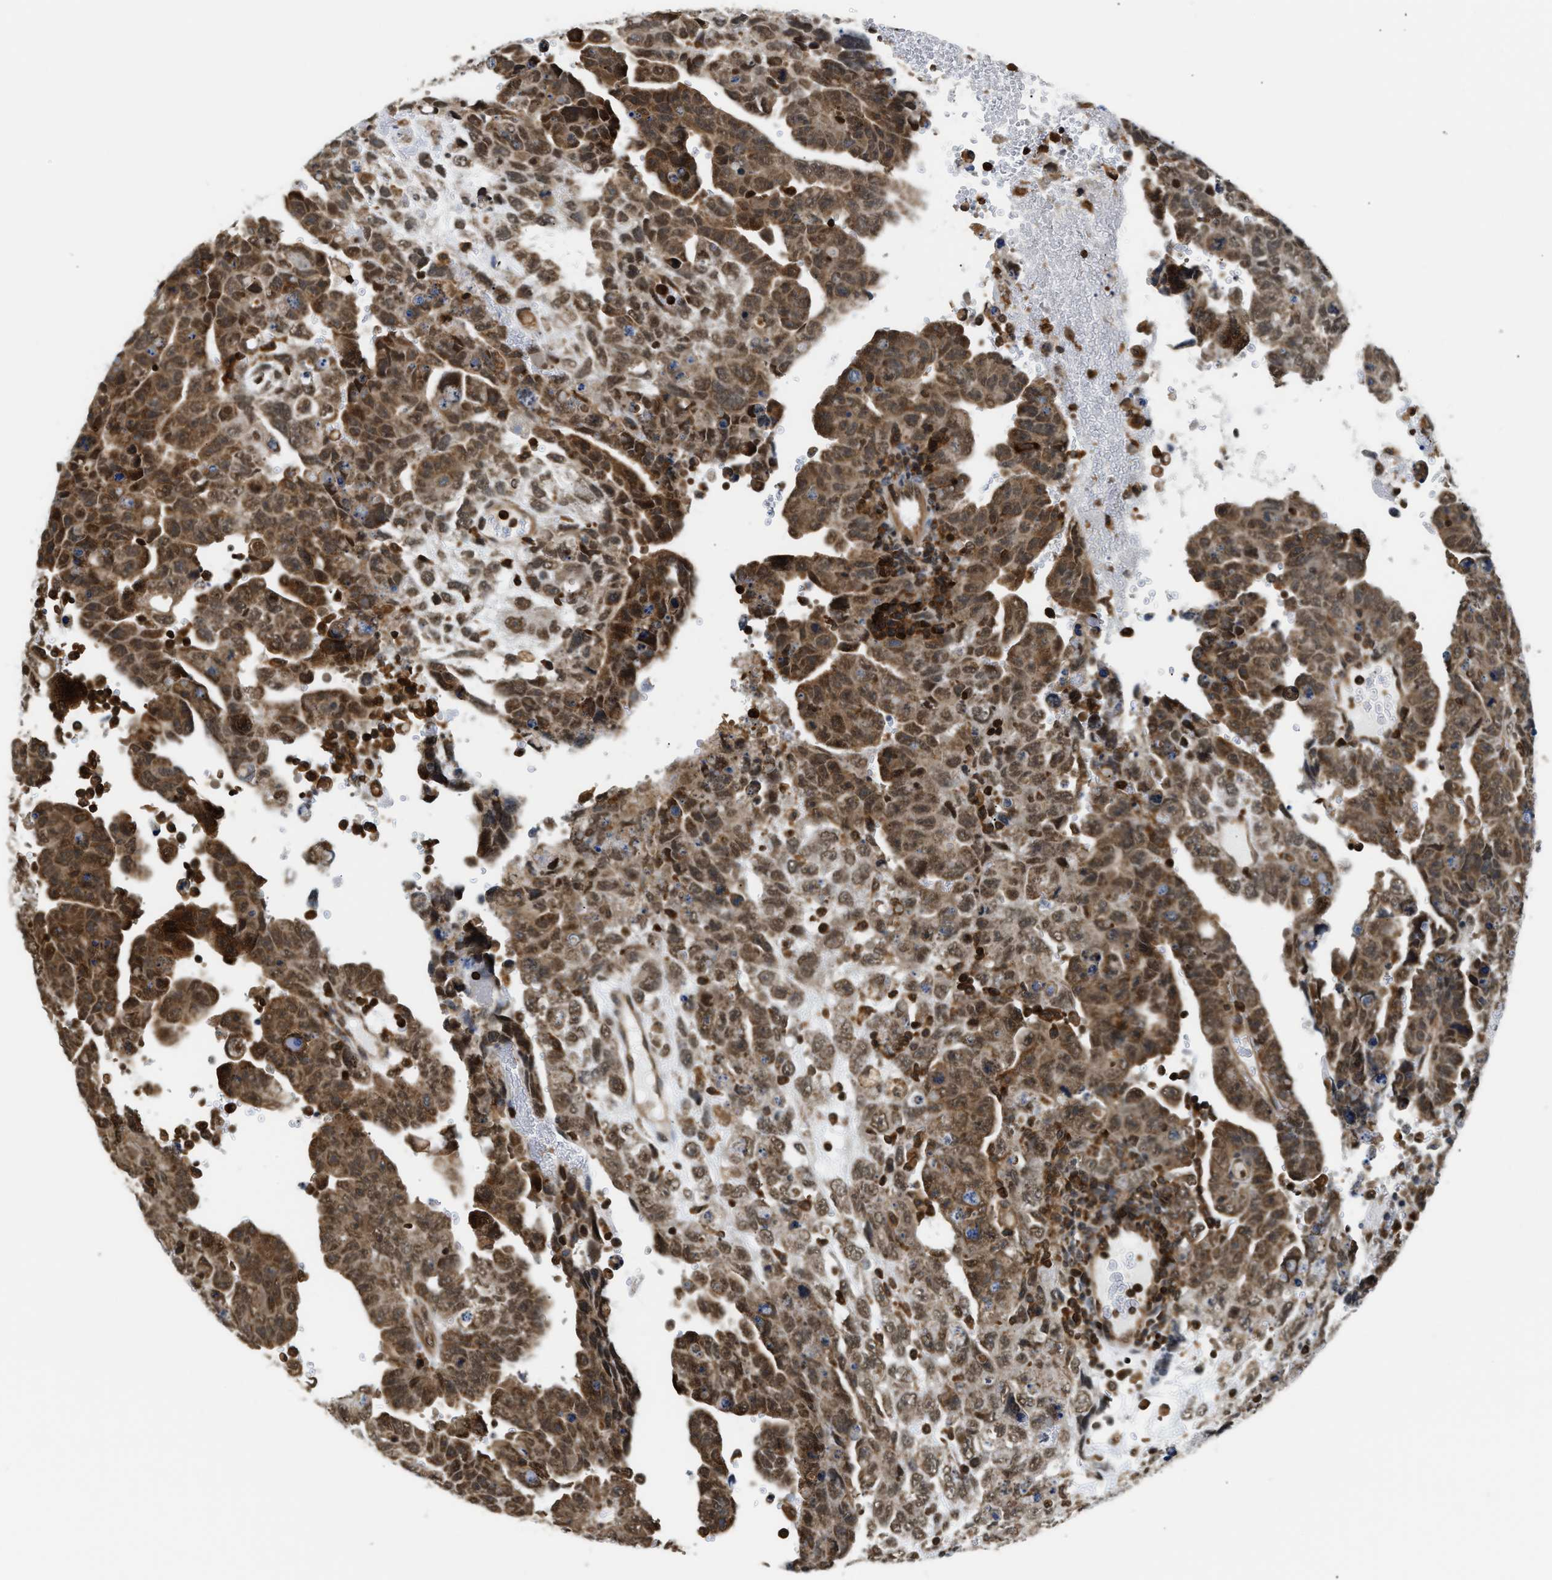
{"staining": {"intensity": "moderate", "quantity": ">75%", "location": "cytoplasmic/membranous,nuclear"}, "tissue": "testis cancer", "cell_type": "Tumor cells", "image_type": "cancer", "snomed": [{"axis": "morphology", "description": "Carcinoma, Embryonal, NOS"}, {"axis": "topography", "description": "Testis"}], "caption": "Moderate cytoplasmic/membranous and nuclear protein staining is seen in approximately >75% of tumor cells in testis cancer.", "gene": "STK10", "patient": {"sex": "male", "age": 28}}